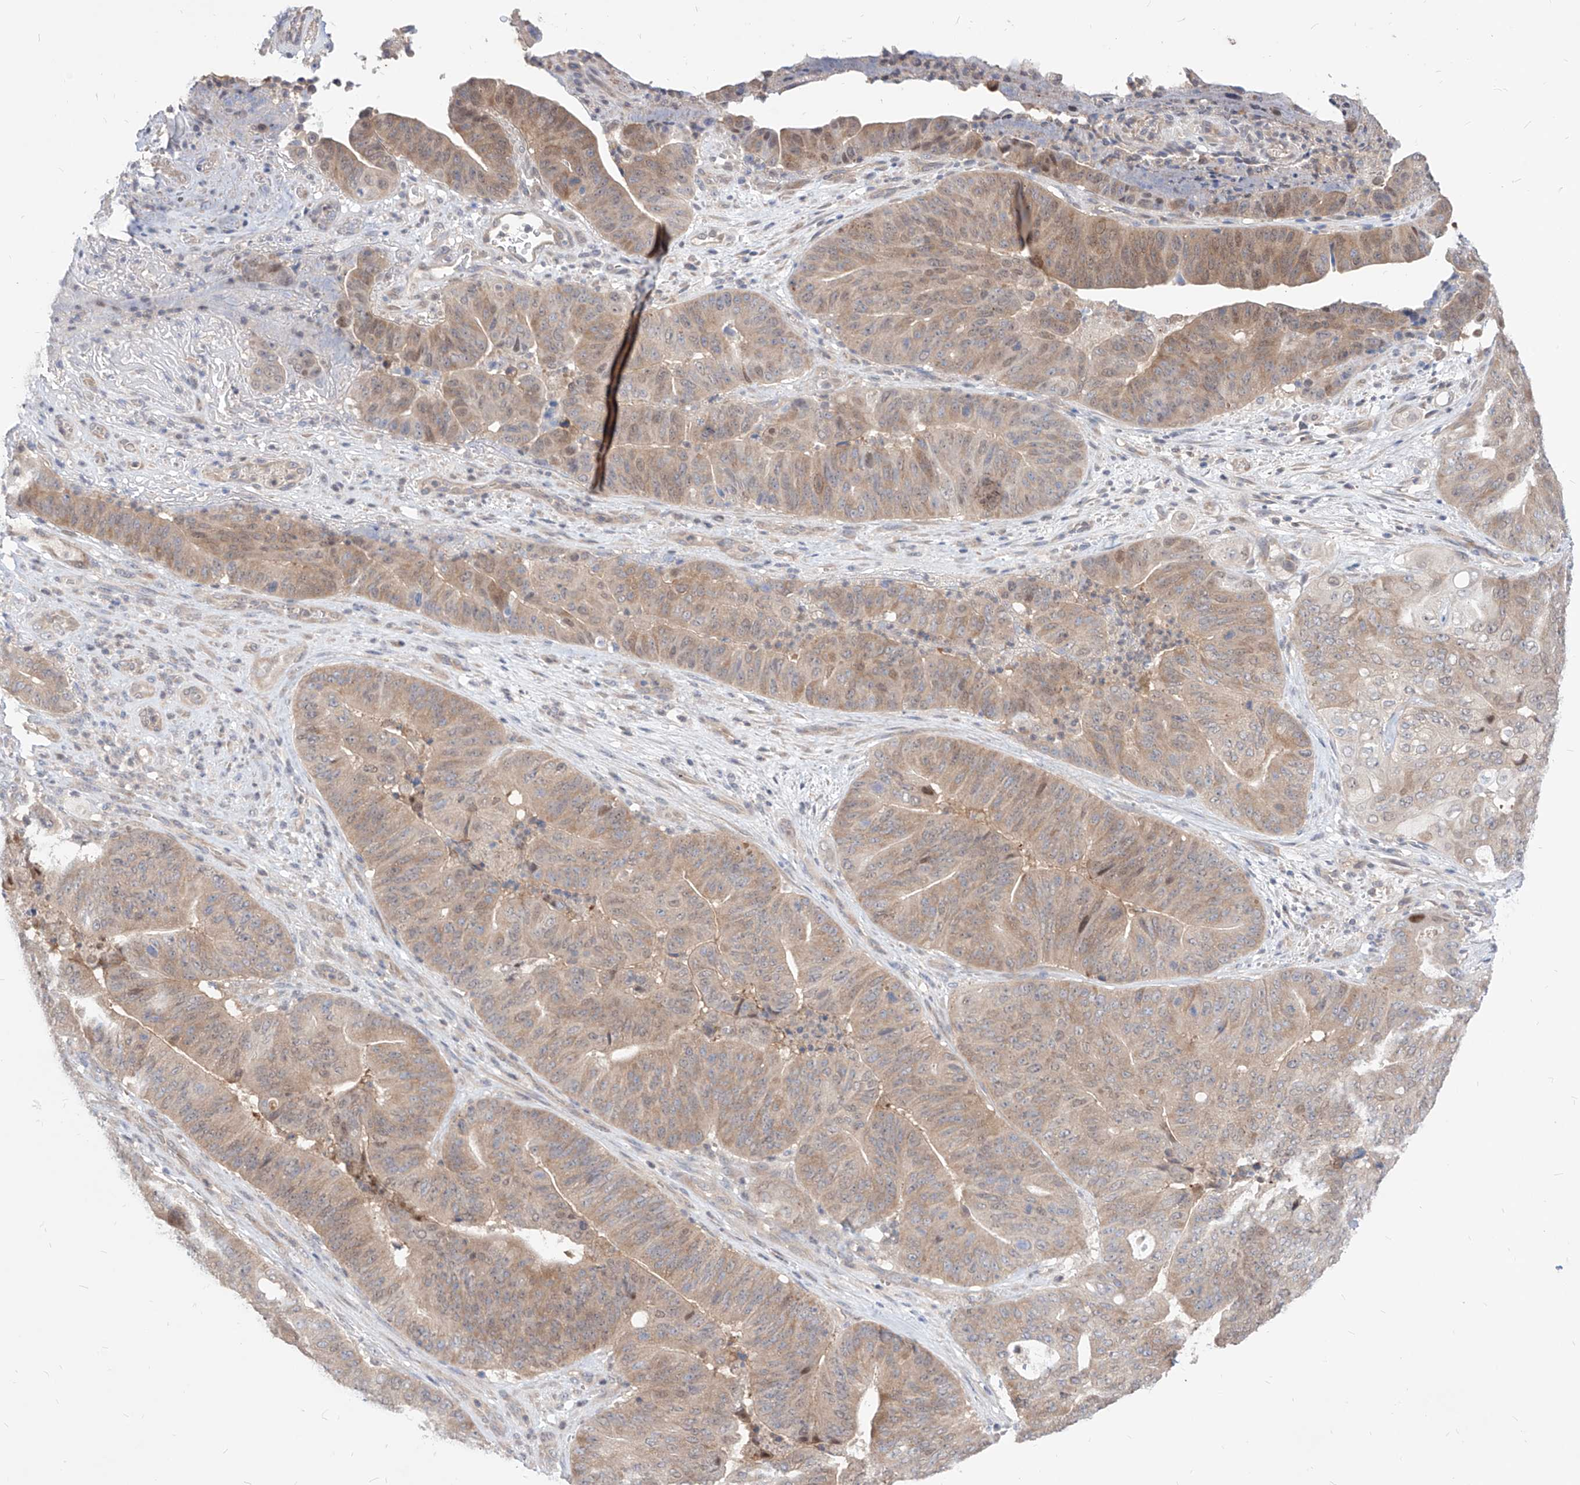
{"staining": {"intensity": "moderate", "quantity": ">75%", "location": "cytoplasmic/membranous,nuclear"}, "tissue": "pancreatic cancer", "cell_type": "Tumor cells", "image_type": "cancer", "snomed": [{"axis": "morphology", "description": "Adenocarcinoma, NOS"}, {"axis": "topography", "description": "Pancreas"}], "caption": "Human pancreatic adenocarcinoma stained with a protein marker displays moderate staining in tumor cells.", "gene": "TSNAX", "patient": {"sex": "female", "age": 77}}